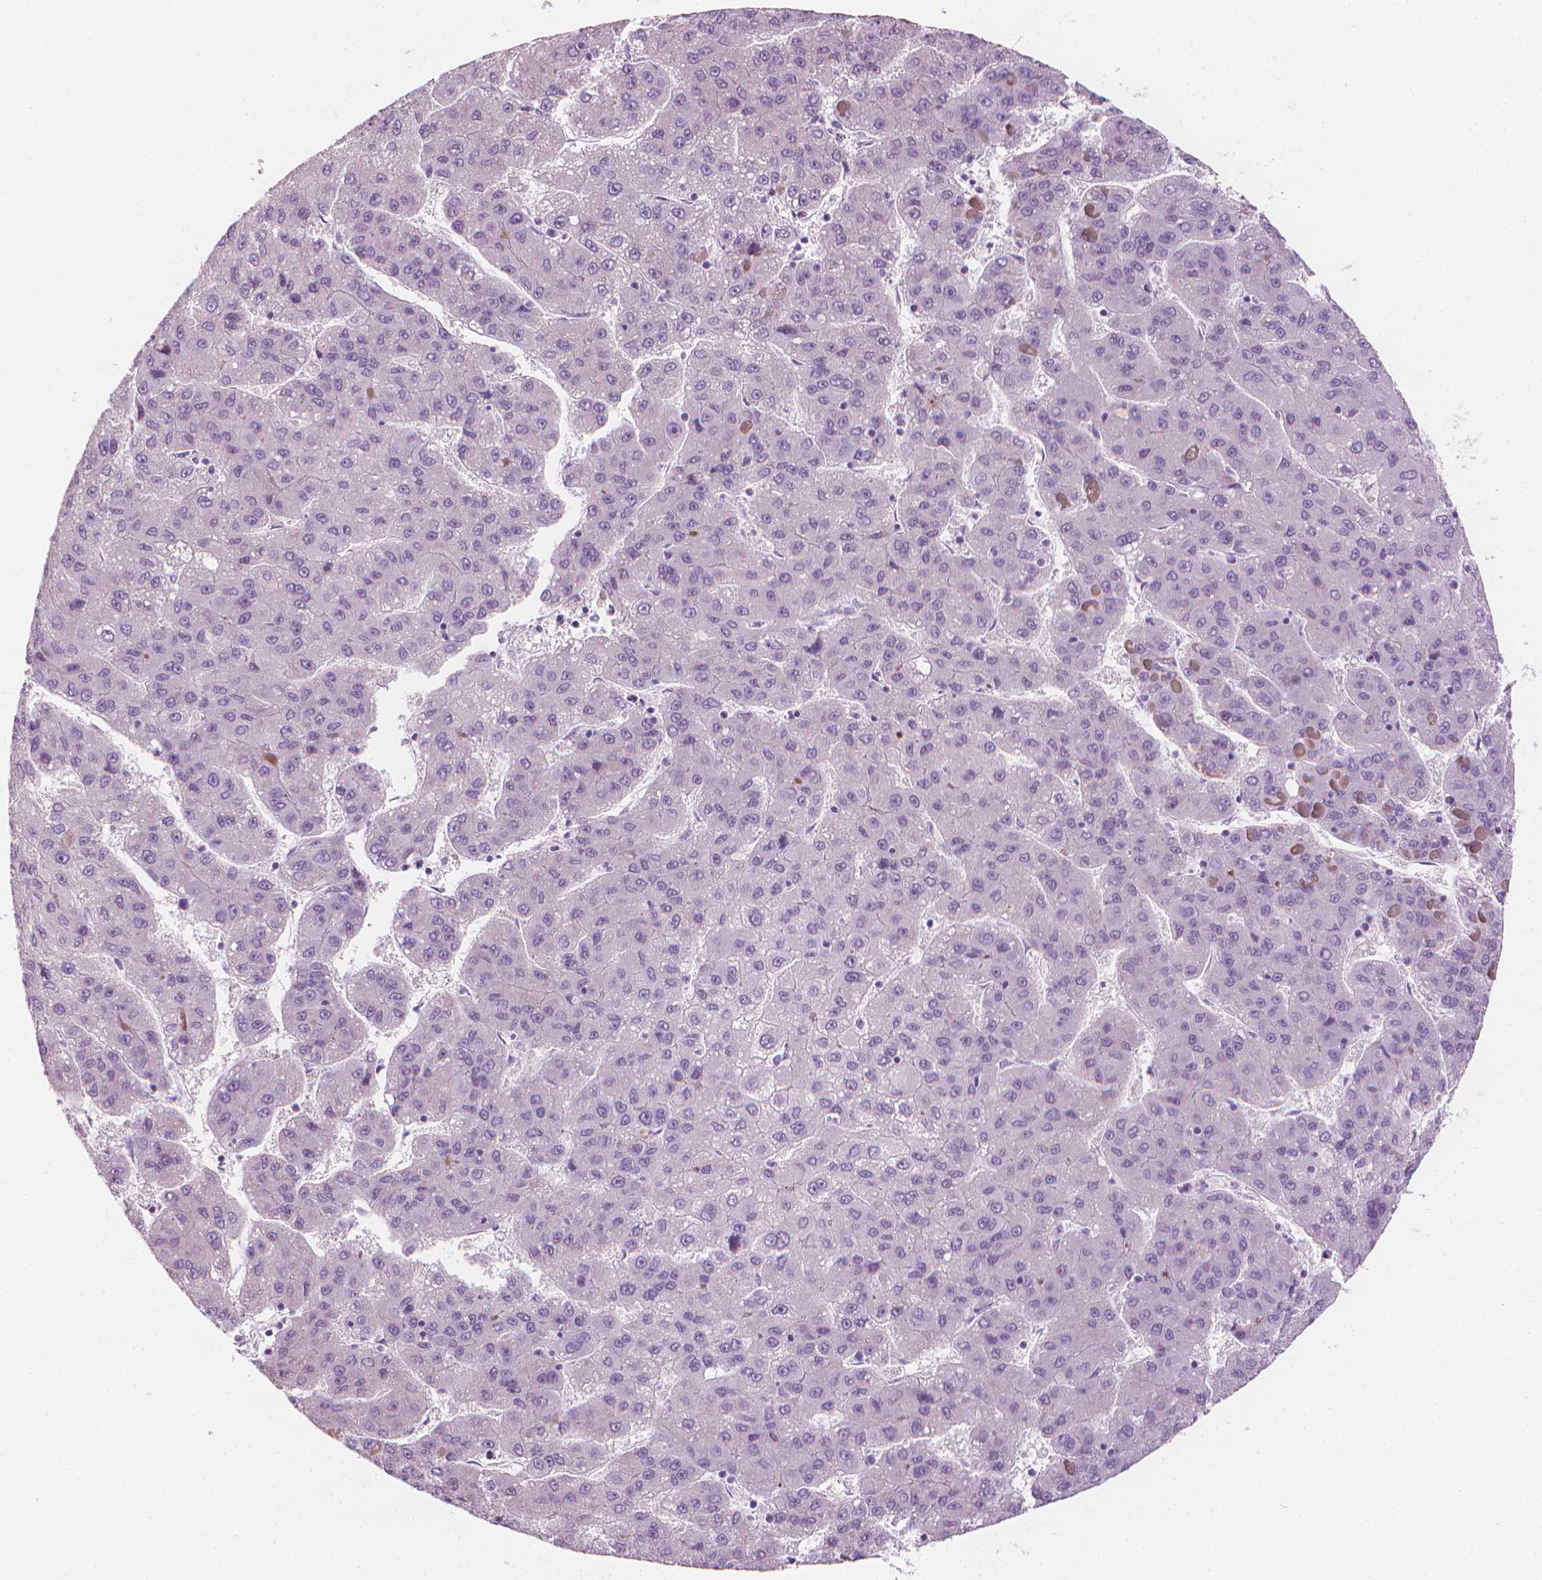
{"staining": {"intensity": "negative", "quantity": "none", "location": "none"}, "tissue": "liver cancer", "cell_type": "Tumor cells", "image_type": "cancer", "snomed": [{"axis": "morphology", "description": "Carcinoma, Hepatocellular, NOS"}, {"axis": "topography", "description": "Liver"}], "caption": "IHC of hepatocellular carcinoma (liver) displays no staining in tumor cells. The staining is performed using DAB brown chromogen with nuclei counter-stained in using hematoxylin.", "gene": "SCG3", "patient": {"sex": "female", "age": 82}}